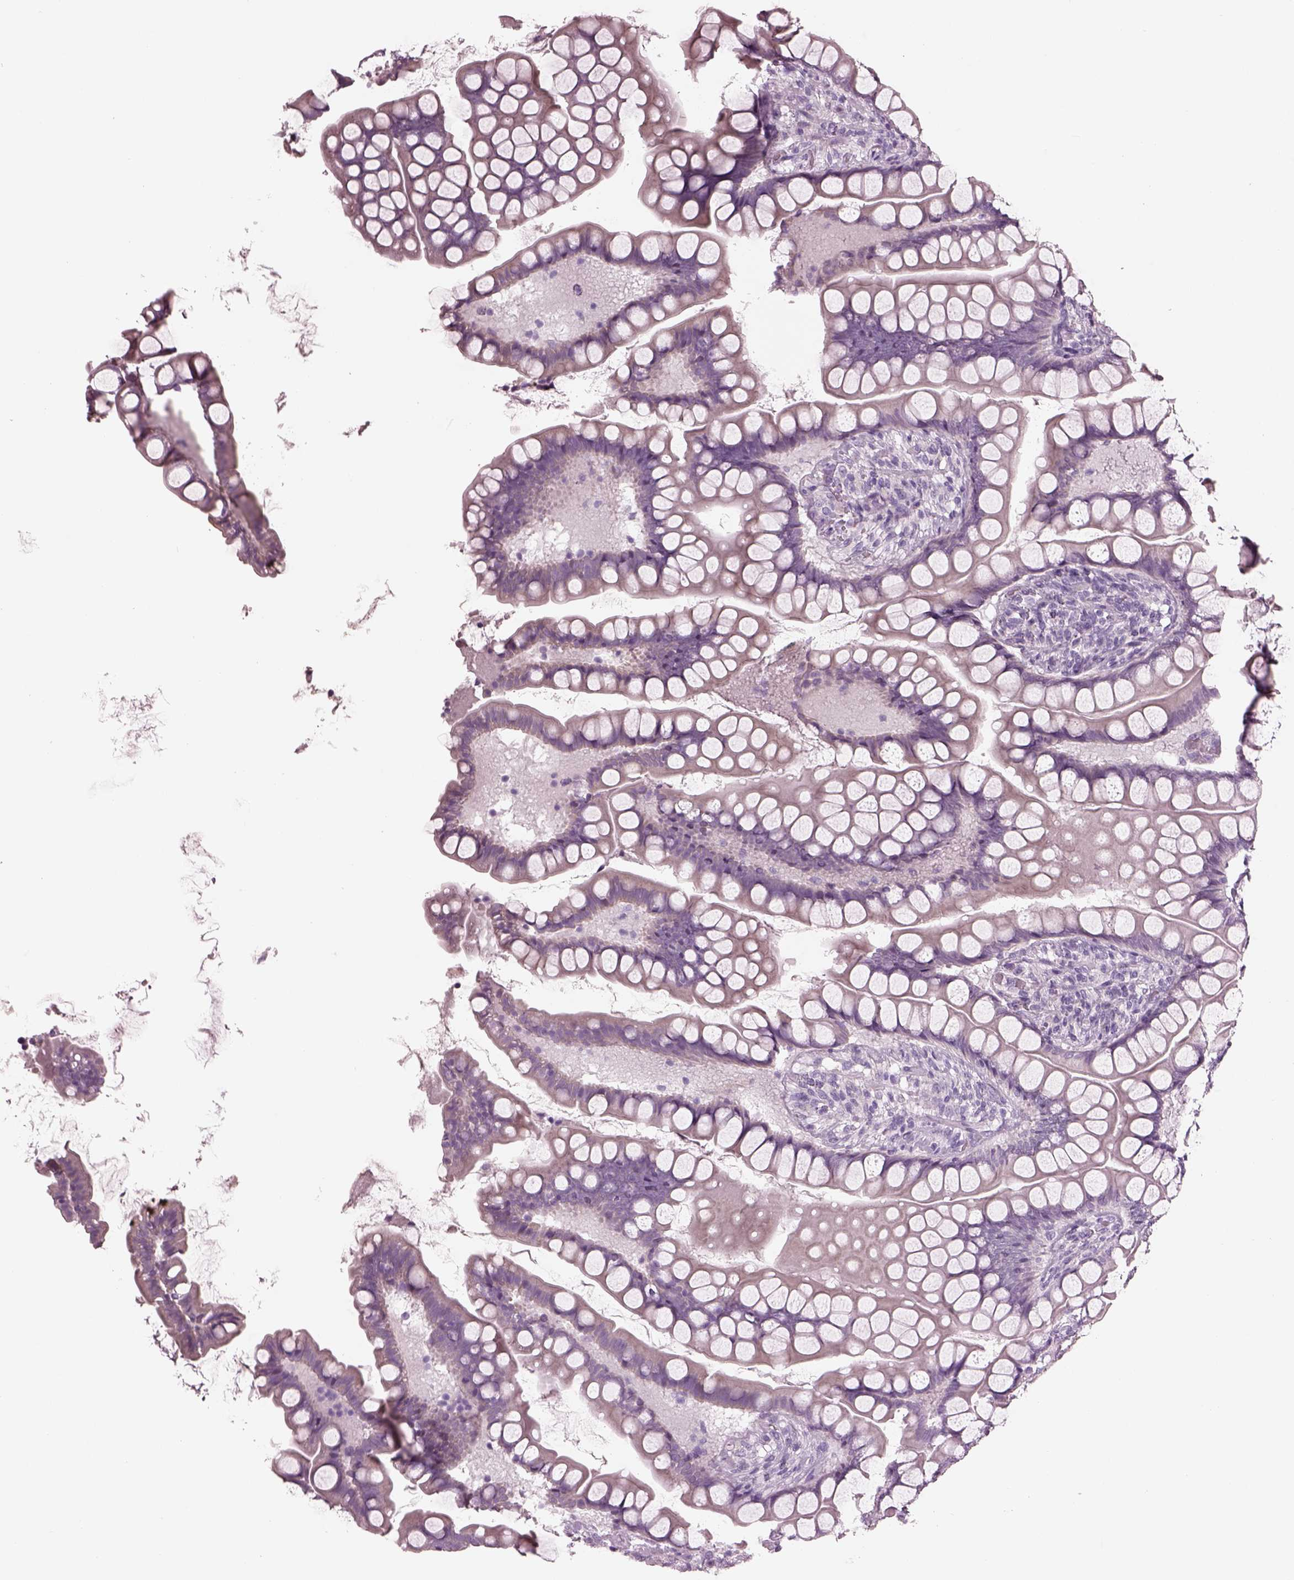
{"staining": {"intensity": "negative", "quantity": "none", "location": "none"}, "tissue": "small intestine", "cell_type": "Glandular cells", "image_type": "normal", "snomed": [{"axis": "morphology", "description": "Normal tissue, NOS"}, {"axis": "topography", "description": "Small intestine"}], "caption": "Immunohistochemical staining of normal small intestine displays no significant expression in glandular cells.", "gene": "CYLC1", "patient": {"sex": "male", "age": 70}}